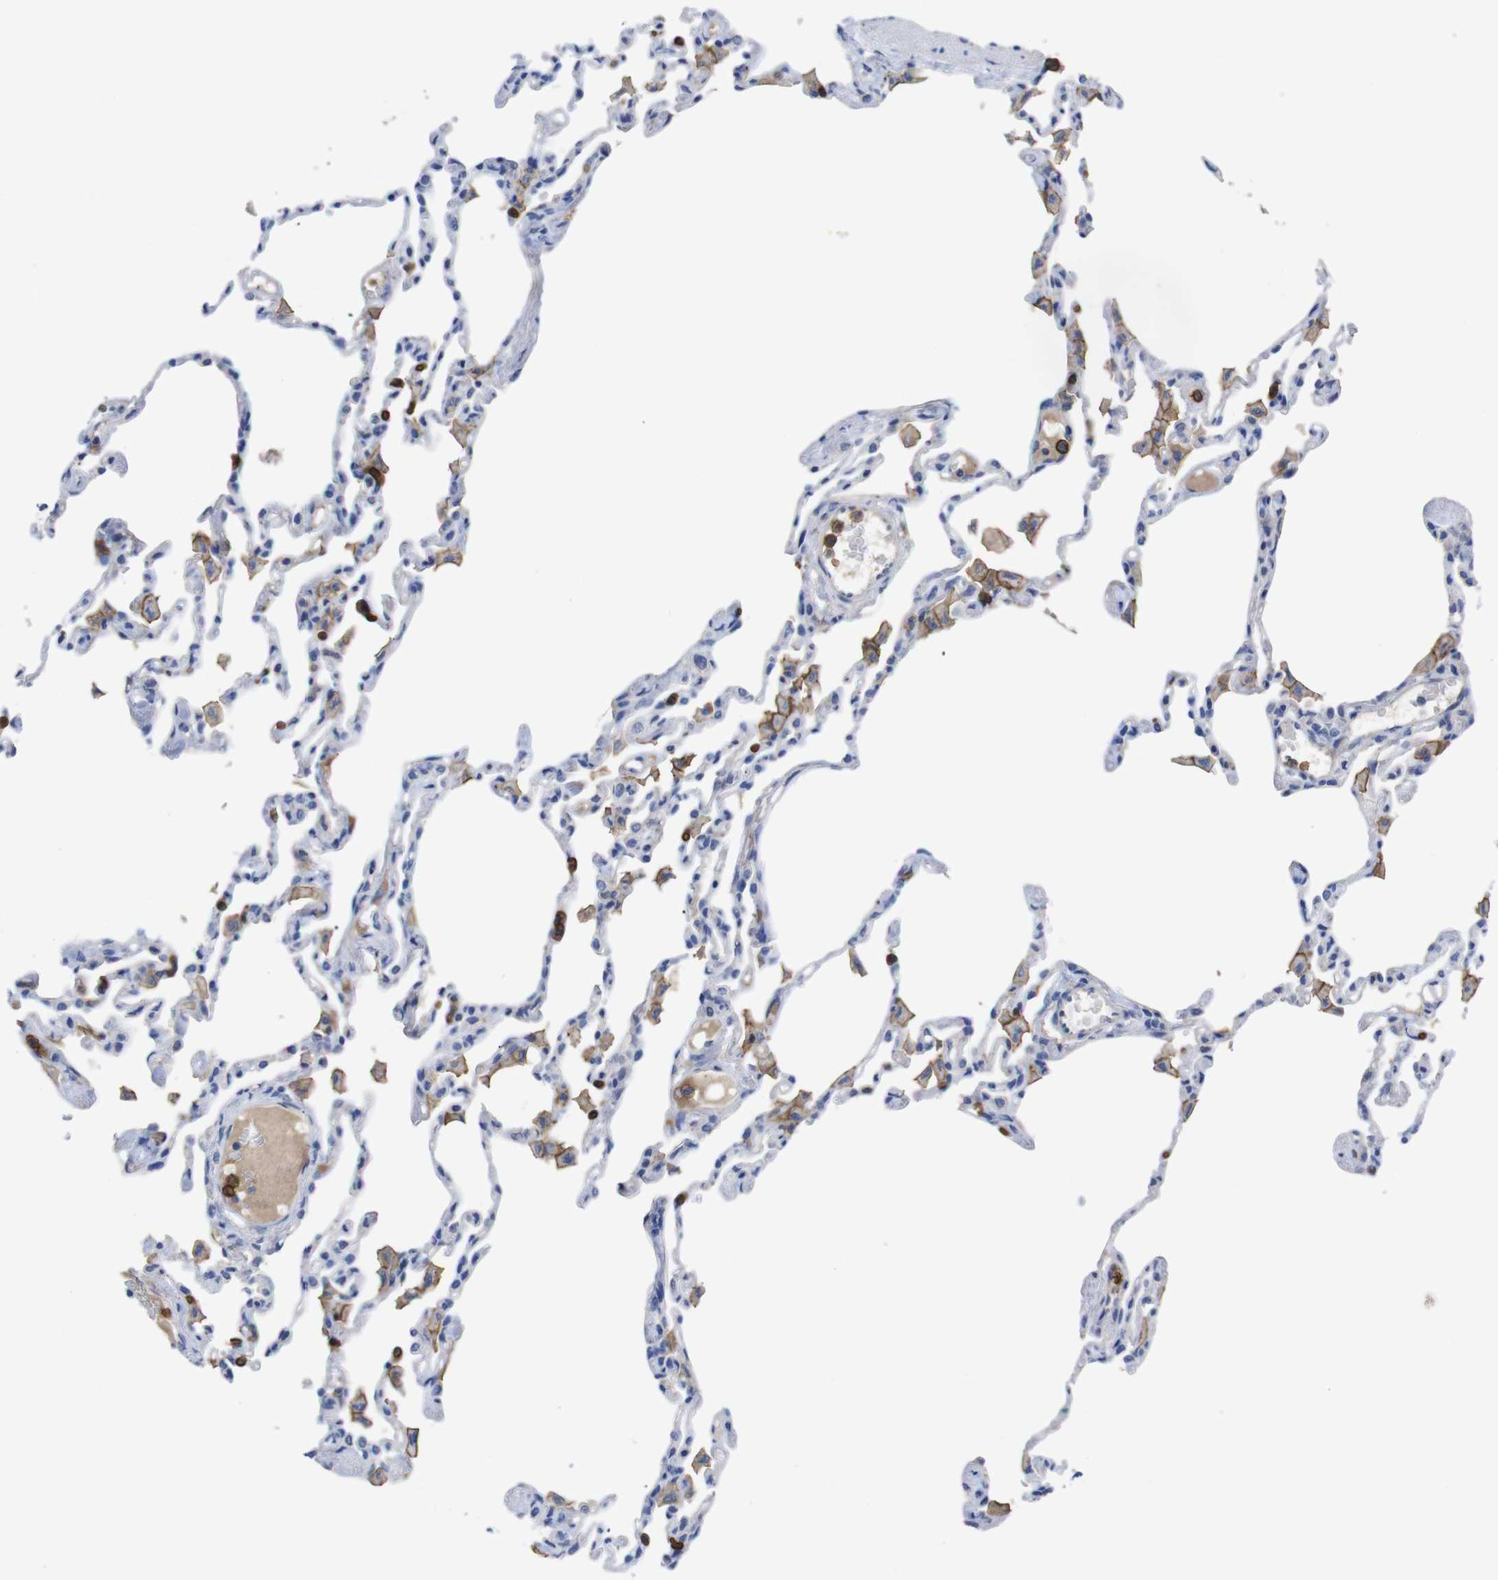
{"staining": {"intensity": "weak", "quantity": "<25%", "location": "cytoplasmic/membranous"}, "tissue": "lung", "cell_type": "Alveolar cells", "image_type": "normal", "snomed": [{"axis": "morphology", "description": "Normal tissue, NOS"}, {"axis": "topography", "description": "Lung"}], "caption": "IHC photomicrograph of normal lung: lung stained with DAB shows no significant protein positivity in alveolar cells. (DAB (3,3'-diaminobenzidine) immunohistochemistry with hematoxylin counter stain).", "gene": "C5AR1", "patient": {"sex": "female", "age": 49}}